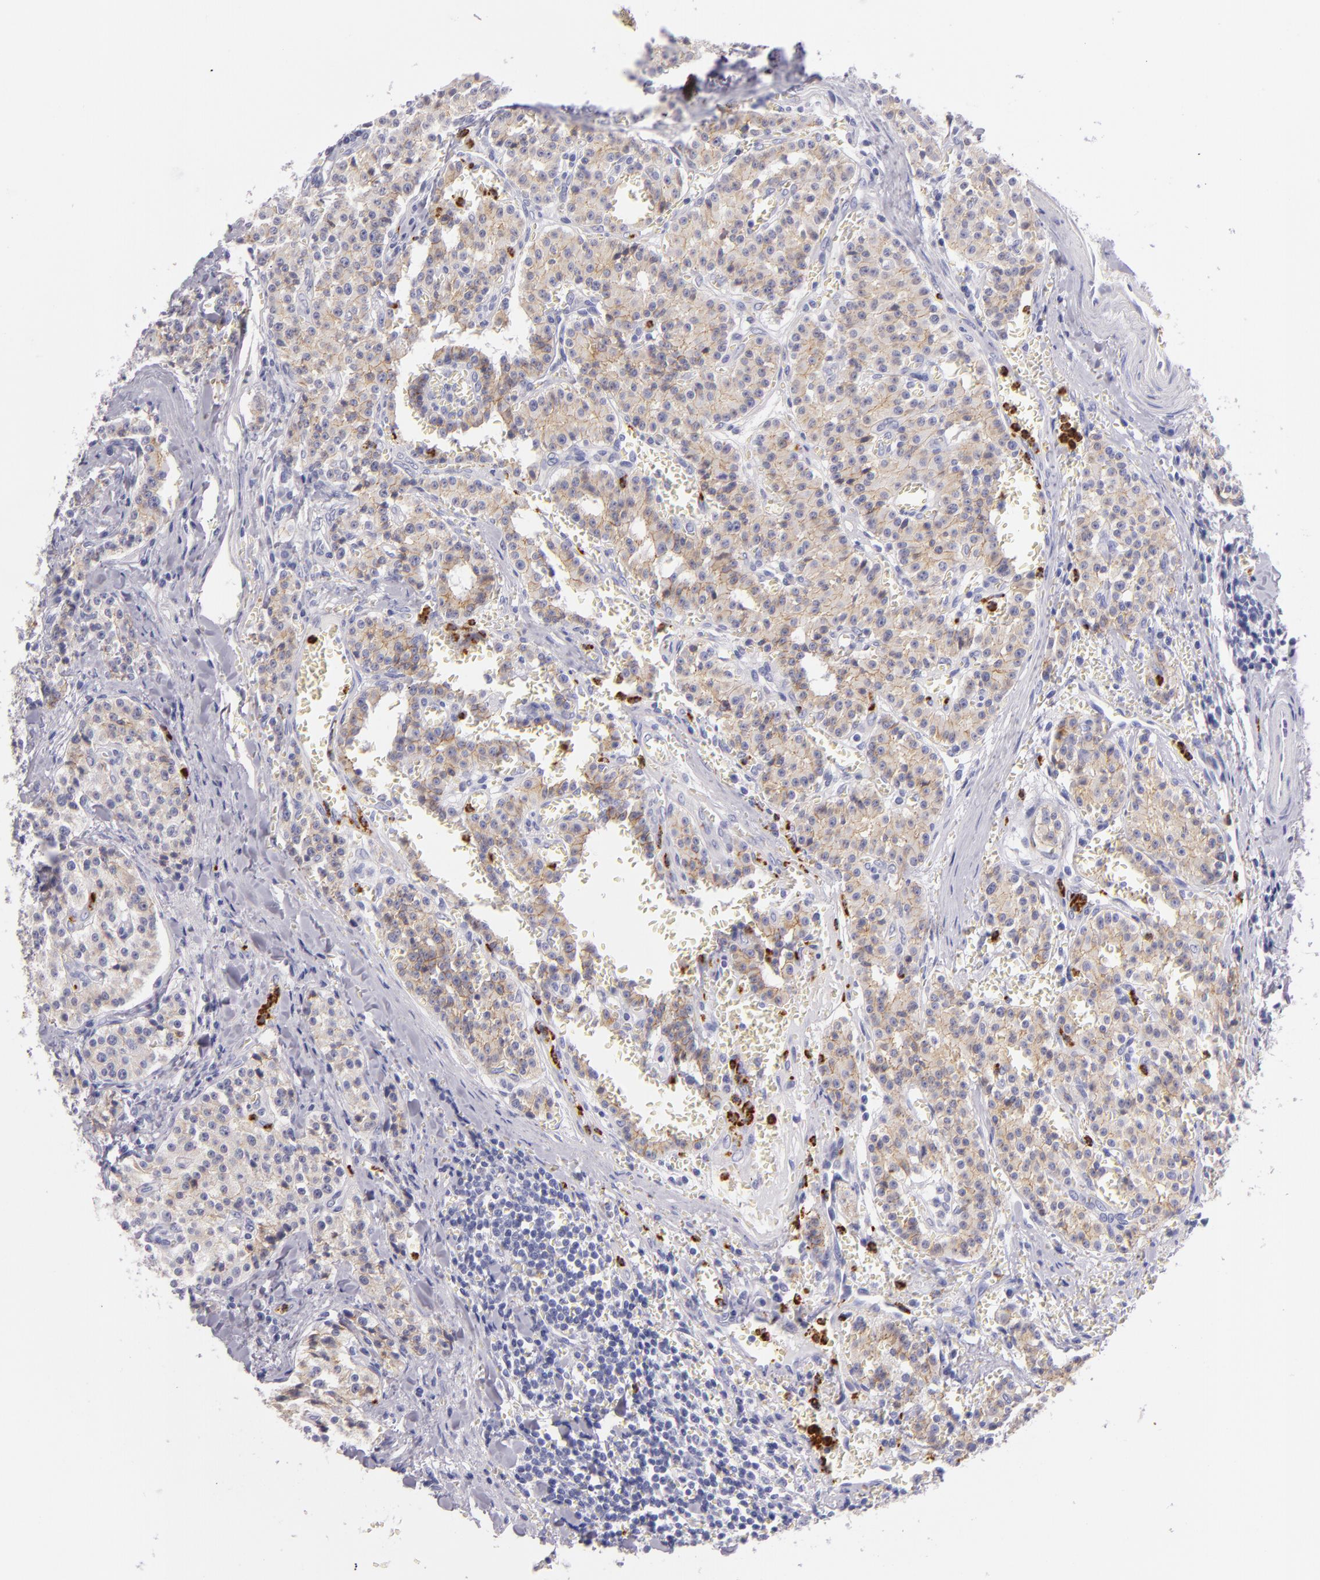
{"staining": {"intensity": "moderate", "quantity": ">75%", "location": "cytoplasmic/membranous"}, "tissue": "carcinoid", "cell_type": "Tumor cells", "image_type": "cancer", "snomed": [{"axis": "morphology", "description": "Carcinoid, malignant, NOS"}, {"axis": "topography", "description": "Stomach"}], "caption": "A medium amount of moderate cytoplasmic/membranous positivity is present in about >75% of tumor cells in carcinoid tissue.", "gene": "CDH3", "patient": {"sex": "female", "age": 76}}